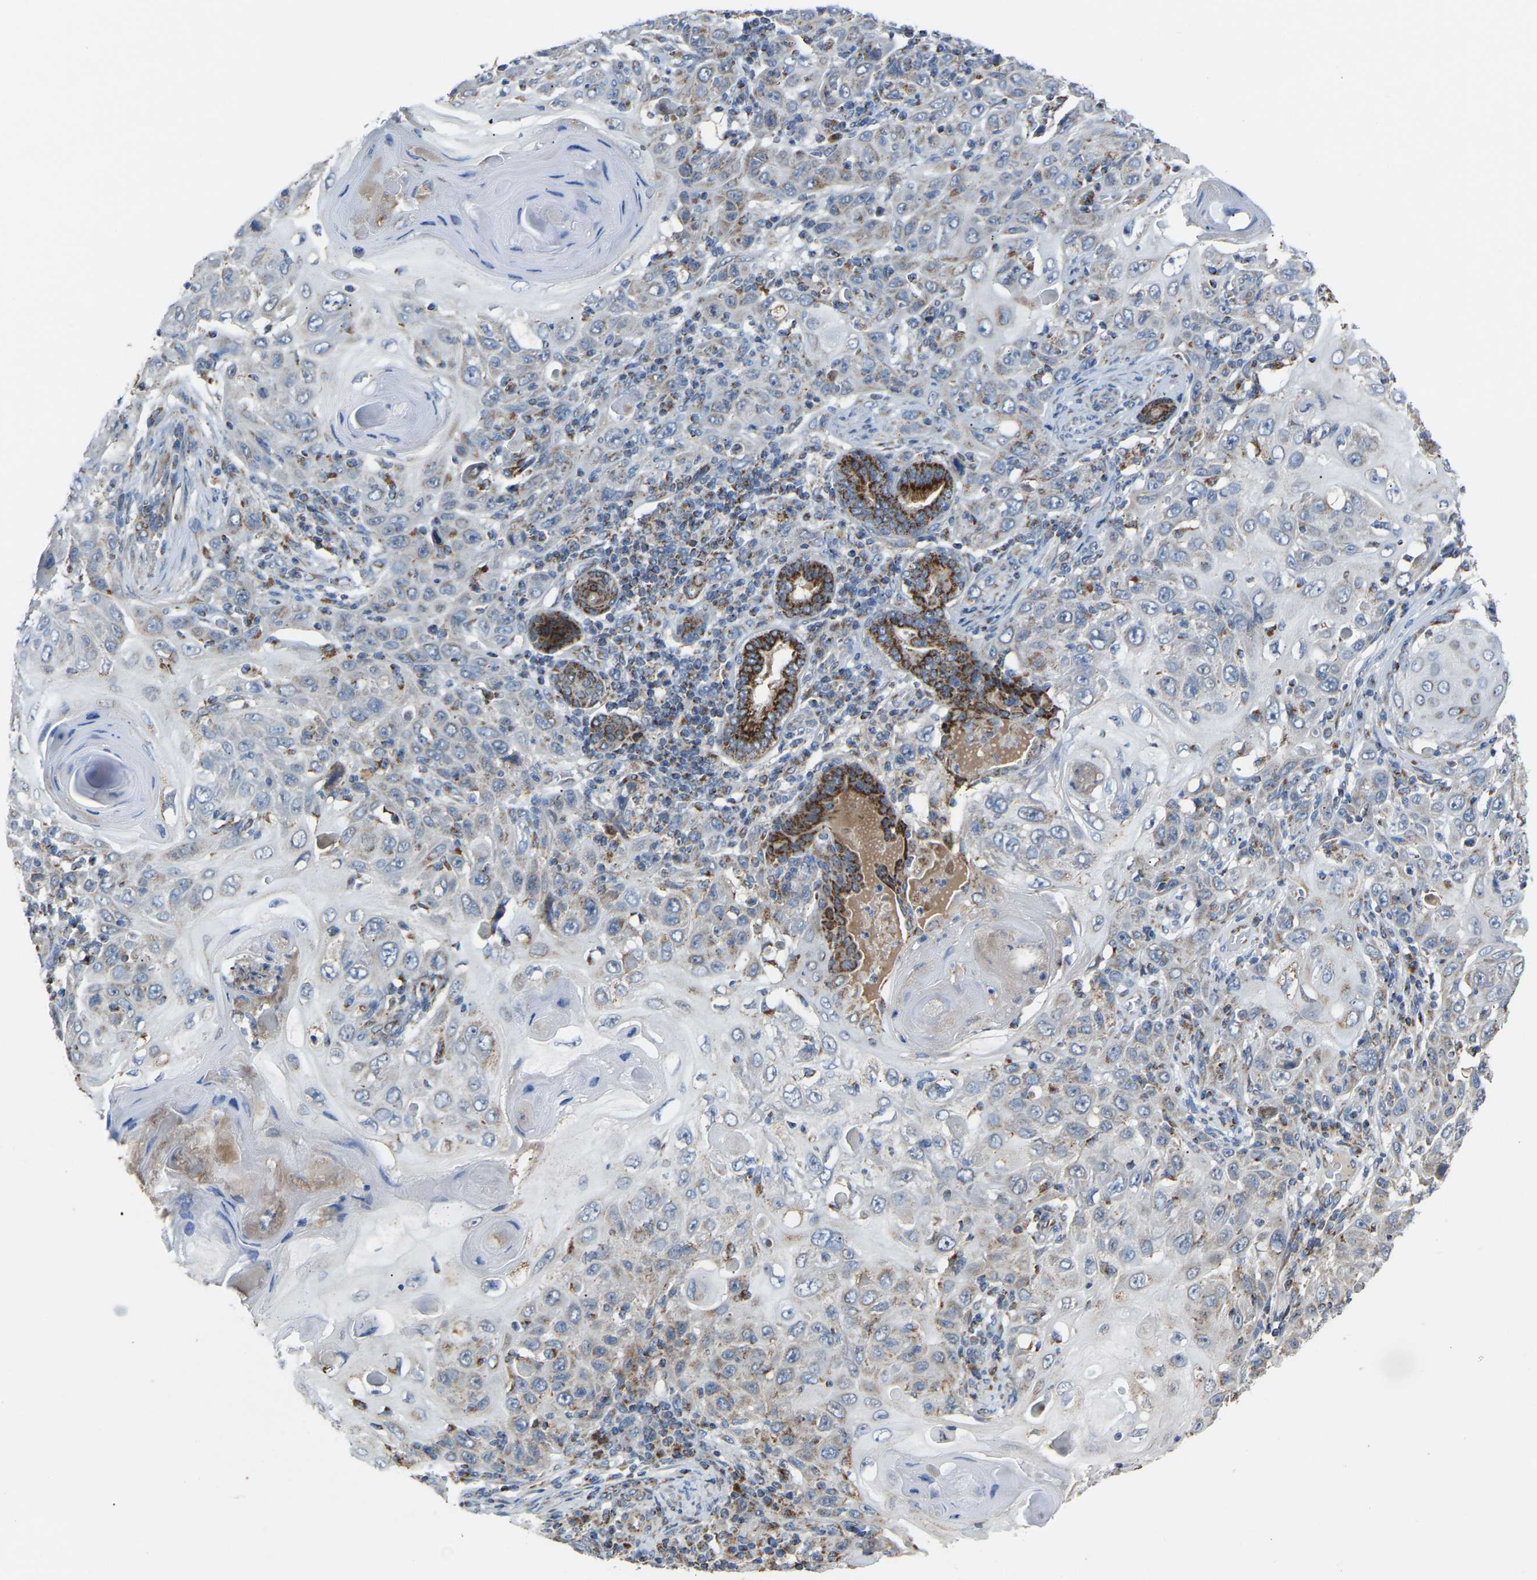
{"staining": {"intensity": "weak", "quantity": "<25%", "location": "cytoplasmic/membranous"}, "tissue": "skin cancer", "cell_type": "Tumor cells", "image_type": "cancer", "snomed": [{"axis": "morphology", "description": "Squamous cell carcinoma, NOS"}, {"axis": "topography", "description": "Skin"}], "caption": "This is a photomicrograph of immunohistochemistry staining of skin cancer, which shows no staining in tumor cells. The staining is performed using DAB (3,3'-diaminobenzidine) brown chromogen with nuclei counter-stained in using hematoxylin.", "gene": "CANT1", "patient": {"sex": "female", "age": 88}}